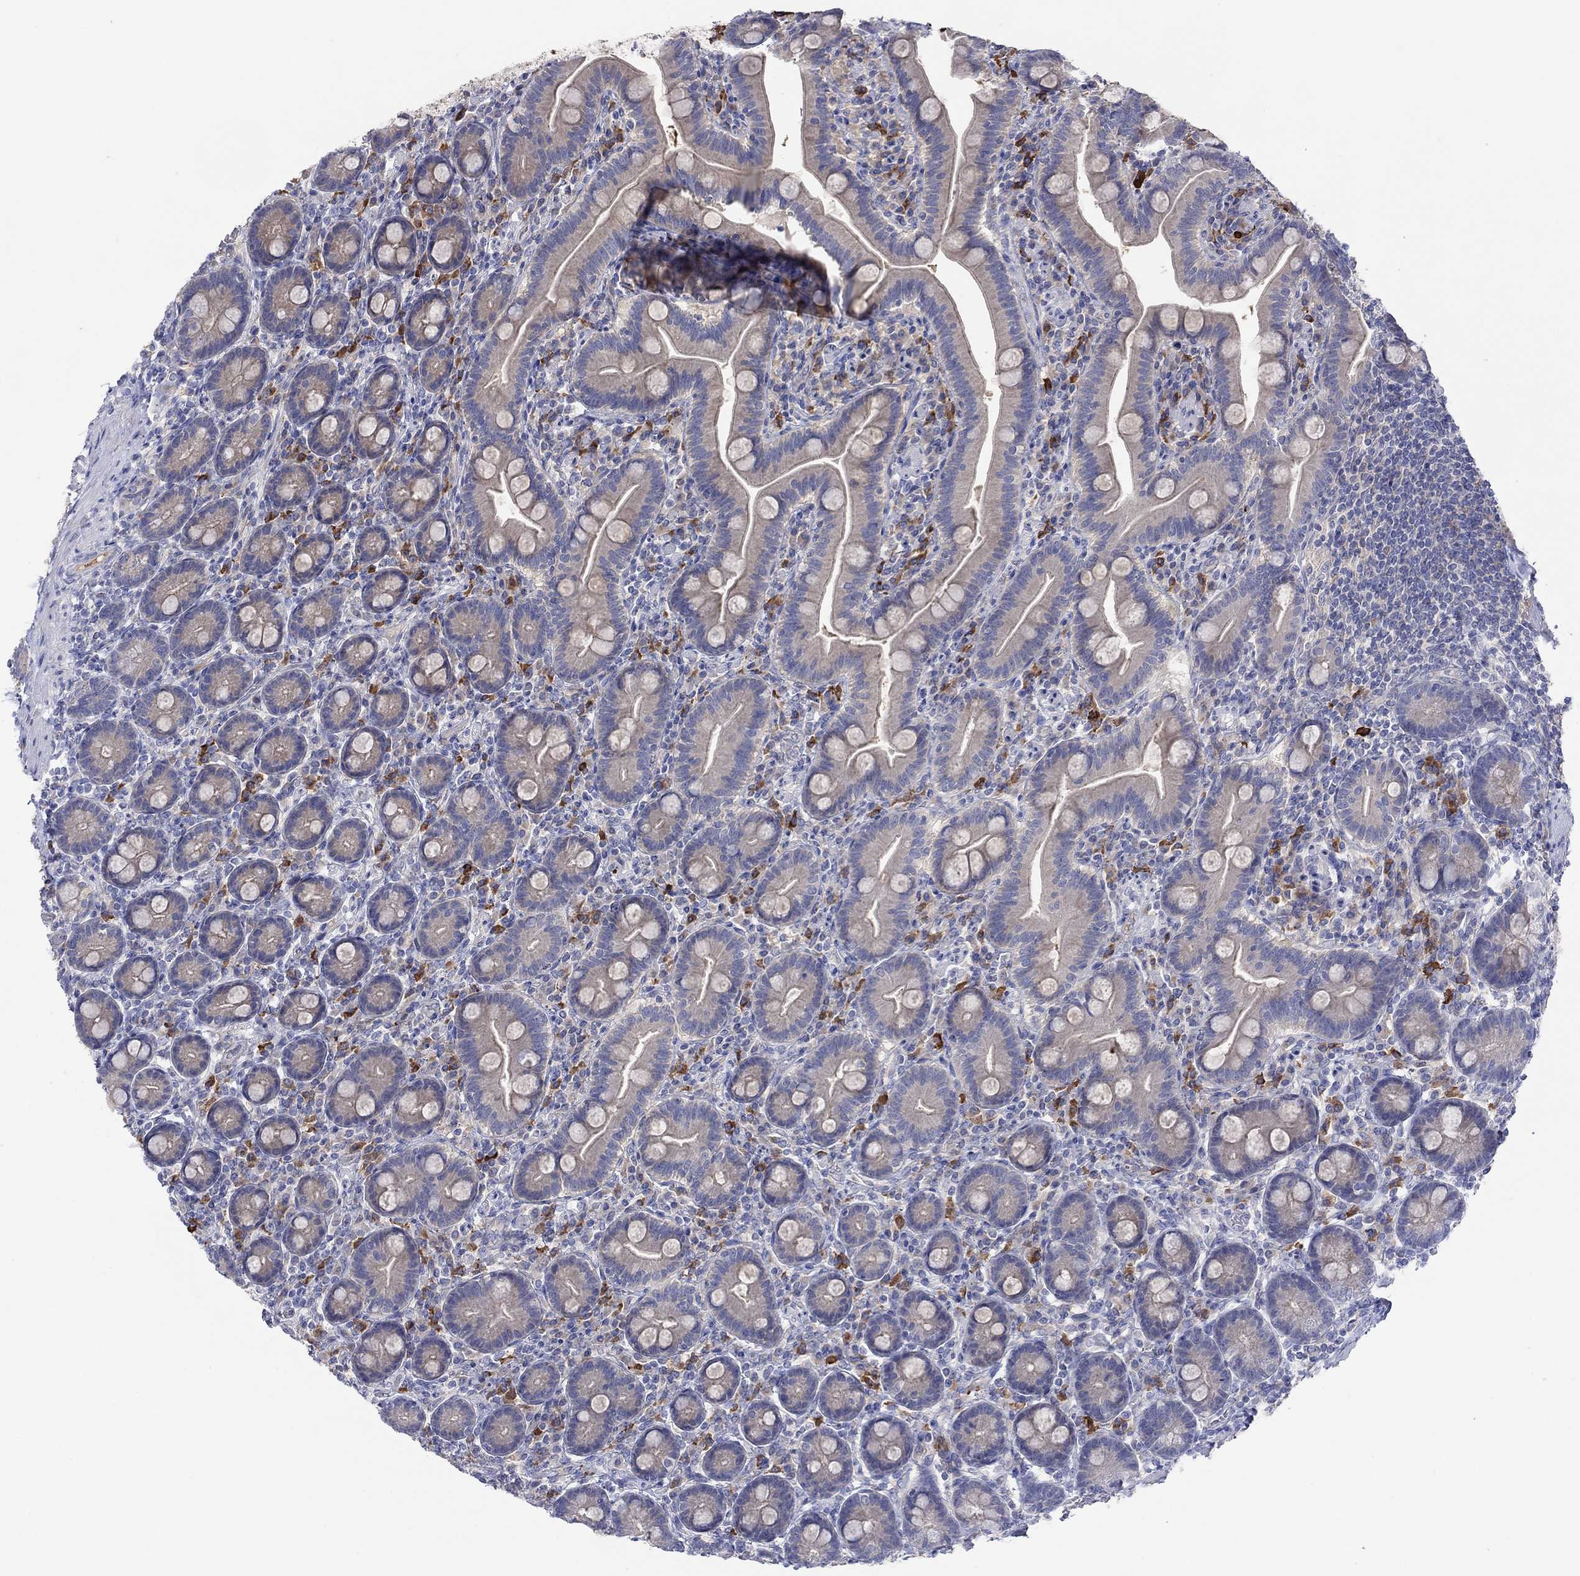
{"staining": {"intensity": "negative", "quantity": "none", "location": "none"}, "tissue": "small intestine", "cell_type": "Glandular cells", "image_type": "normal", "snomed": [{"axis": "morphology", "description": "Normal tissue, NOS"}, {"axis": "topography", "description": "Small intestine"}], "caption": "This is a micrograph of immunohistochemistry staining of unremarkable small intestine, which shows no expression in glandular cells. (Stains: DAB immunohistochemistry (IHC) with hematoxylin counter stain, Microscopy: brightfield microscopy at high magnification).", "gene": "PLCL2", "patient": {"sex": "male", "age": 66}}